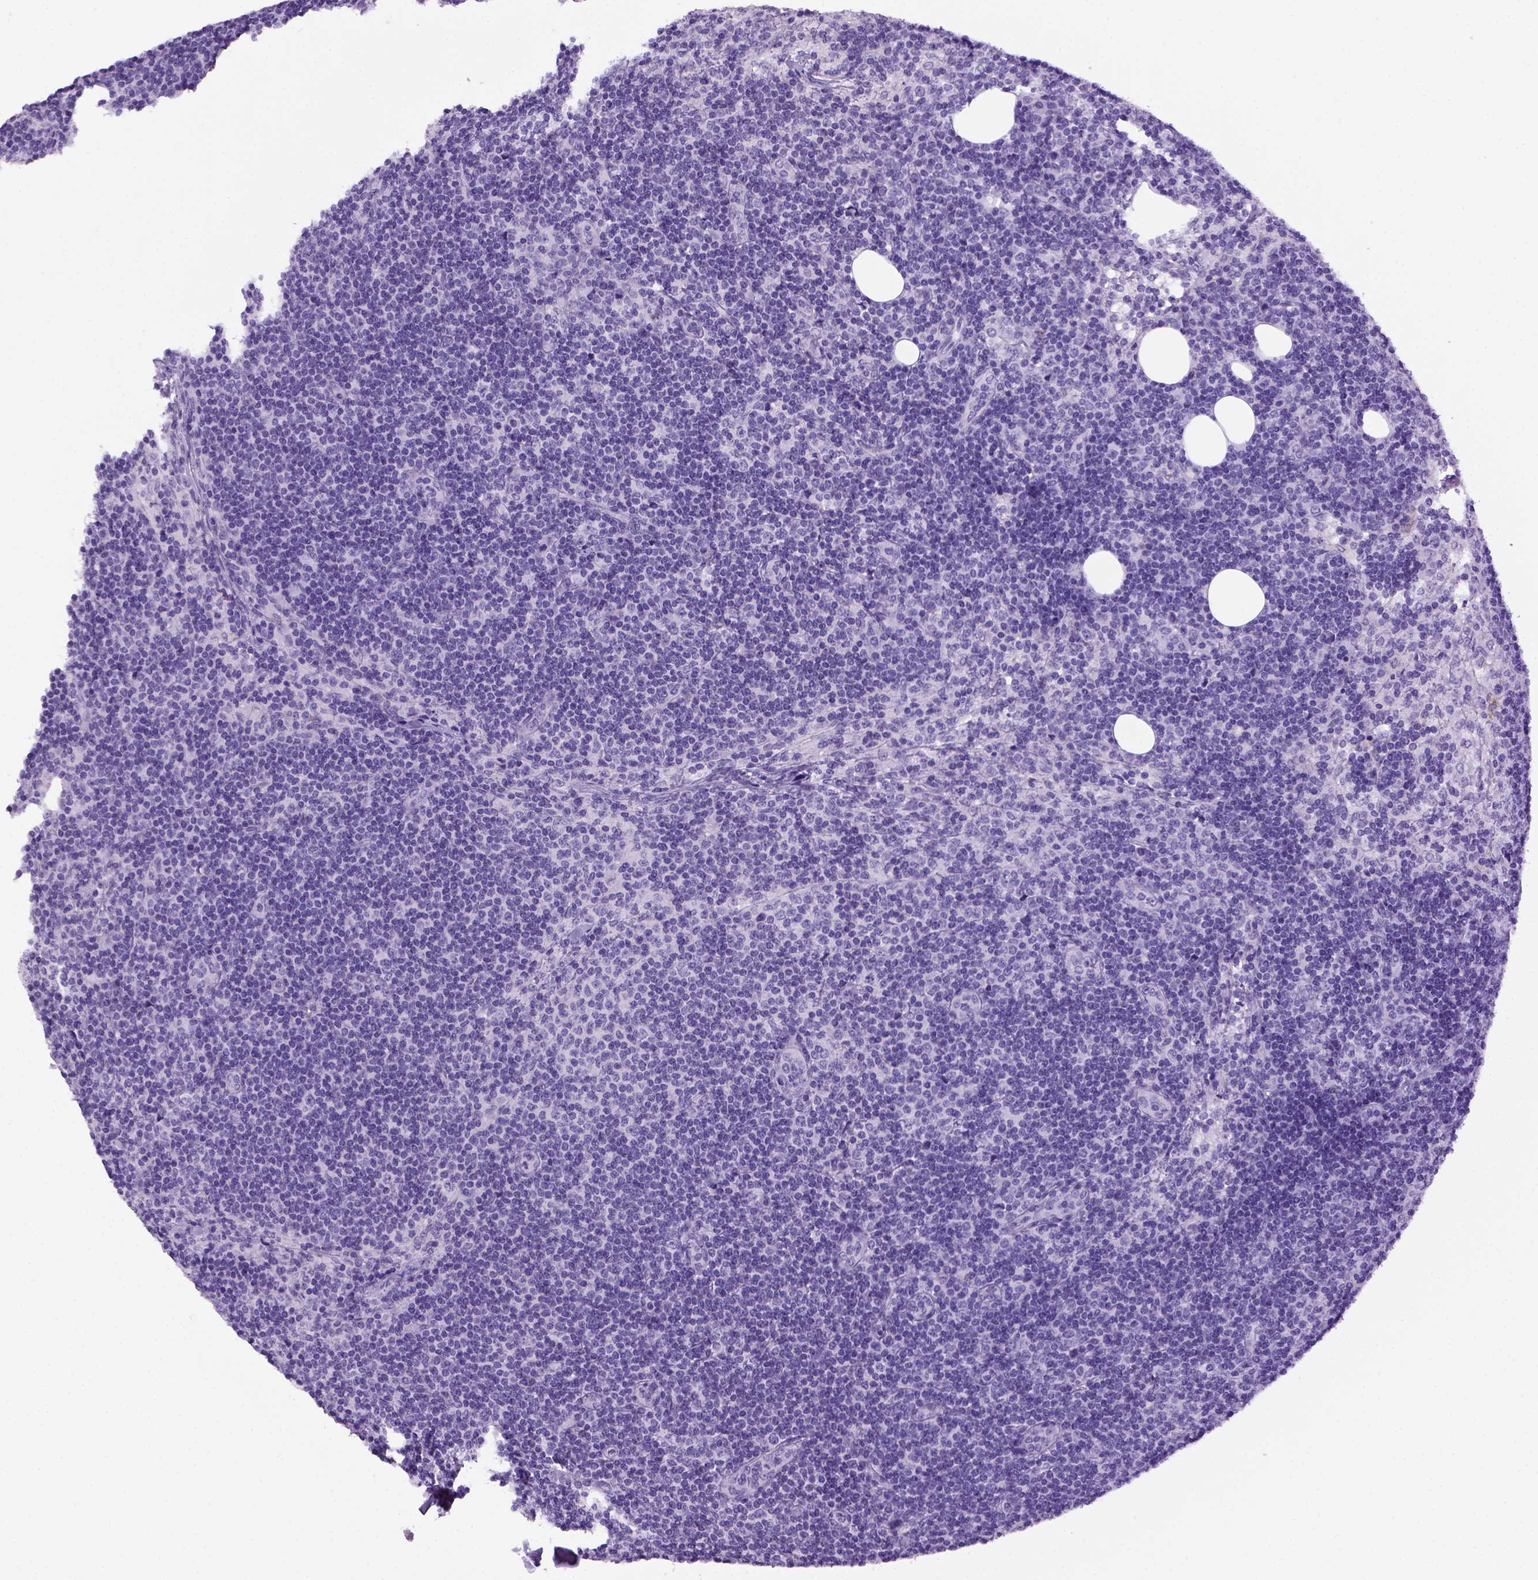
{"staining": {"intensity": "negative", "quantity": "none", "location": "none"}, "tissue": "lymph node", "cell_type": "Germinal center cells", "image_type": "normal", "snomed": [{"axis": "morphology", "description": "Normal tissue, NOS"}, {"axis": "topography", "description": "Lymph node"}], "caption": "Protein analysis of unremarkable lymph node demonstrates no significant expression in germinal center cells.", "gene": "SGCG", "patient": {"sex": "female", "age": 41}}